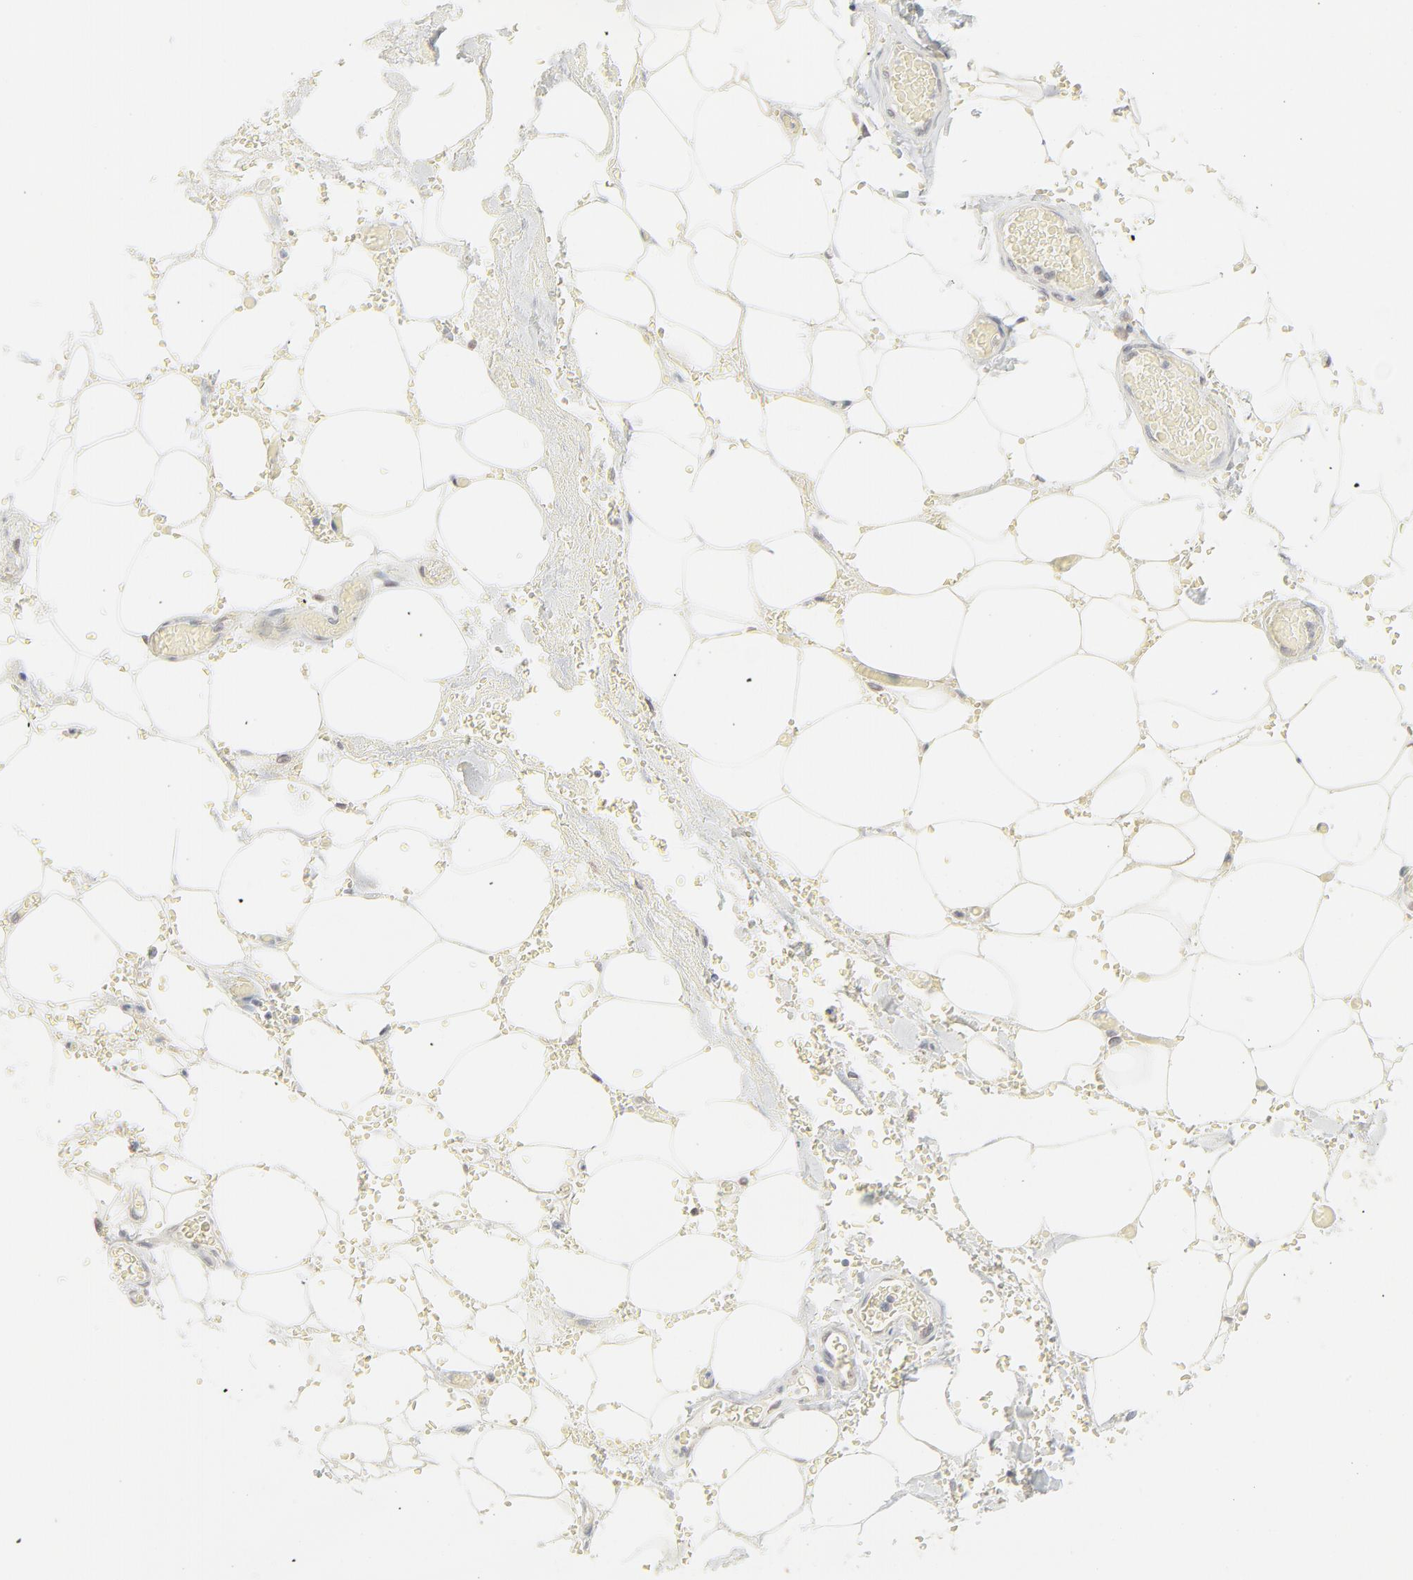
{"staining": {"intensity": "weak", "quantity": ">75%", "location": "nuclear"}, "tissue": "adipose tissue", "cell_type": "Adipocytes", "image_type": "normal", "snomed": [{"axis": "morphology", "description": "Normal tissue, NOS"}, {"axis": "morphology", "description": "Cholangiocarcinoma"}, {"axis": "topography", "description": "Liver"}, {"axis": "topography", "description": "Peripheral nerve tissue"}], "caption": "Adipose tissue stained with immunohistochemistry exhibits weak nuclear expression in approximately >75% of adipocytes. The staining was performed using DAB to visualize the protein expression in brown, while the nuclei were stained in blue with hematoxylin (Magnification: 20x).", "gene": "MAD1L1", "patient": {"sex": "male", "age": 50}}